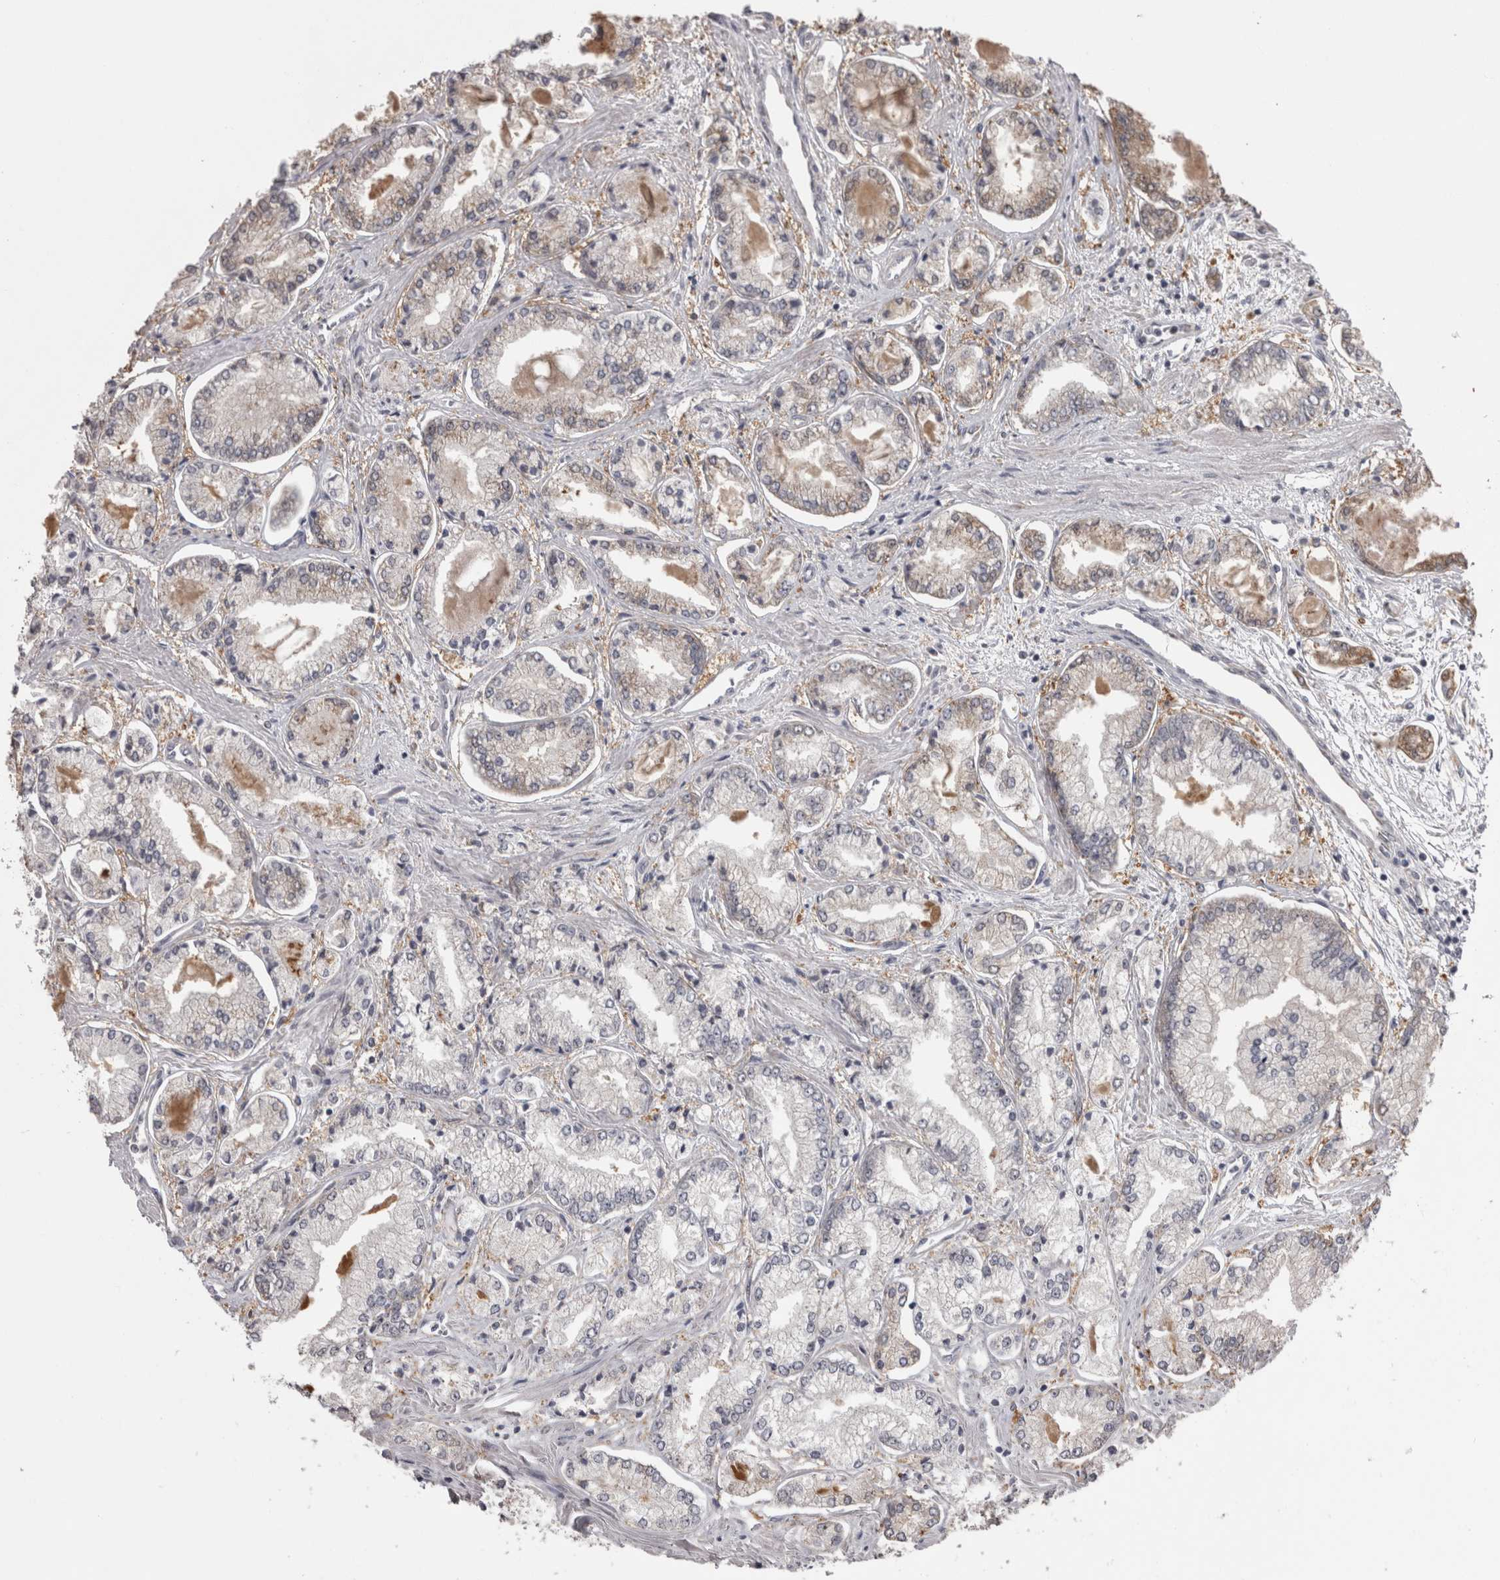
{"staining": {"intensity": "moderate", "quantity": "25%-75%", "location": "cytoplasmic/membranous"}, "tissue": "prostate cancer", "cell_type": "Tumor cells", "image_type": "cancer", "snomed": [{"axis": "morphology", "description": "Adenocarcinoma, Low grade"}, {"axis": "topography", "description": "Prostate"}], "caption": "Prostate cancer stained with immunohistochemistry (IHC) shows moderate cytoplasmic/membranous staining in about 25%-75% of tumor cells.", "gene": "DBT", "patient": {"sex": "male", "age": 52}}